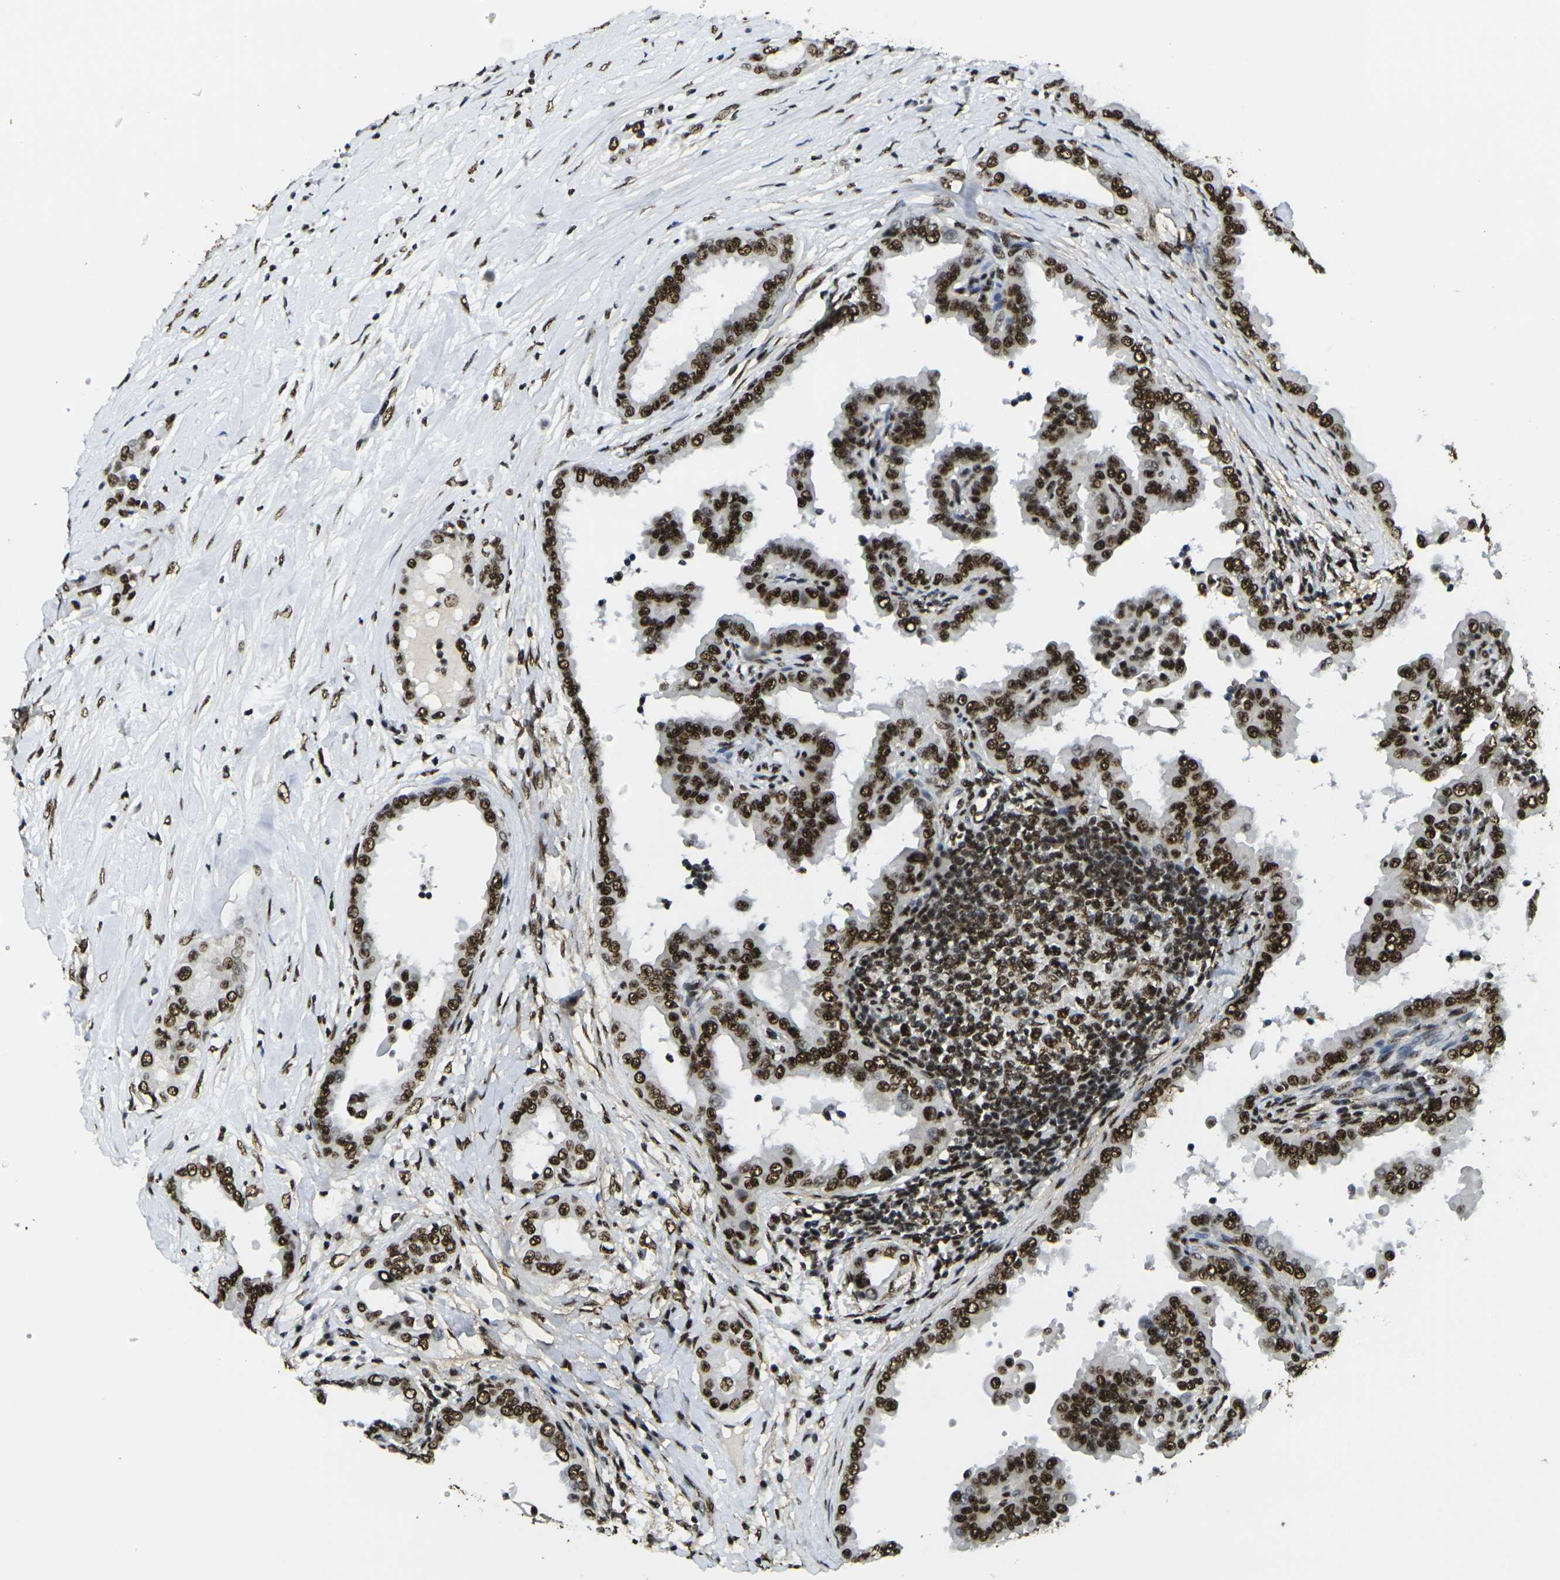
{"staining": {"intensity": "strong", "quantity": ">75%", "location": "nuclear"}, "tissue": "thyroid cancer", "cell_type": "Tumor cells", "image_type": "cancer", "snomed": [{"axis": "morphology", "description": "Papillary adenocarcinoma, NOS"}, {"axis": "topography", "description": "Thyroid gland"}], "caption": "Strong nuclear positivity is identified in approximately >75% of tumor cells in thyroid cancer (papillary adenocarcinoma). (Brightfield microscopy of DAB IHC at high magnification).", "gene": "SMARCC1", "patient": {"sex": "male", "age": 33}}